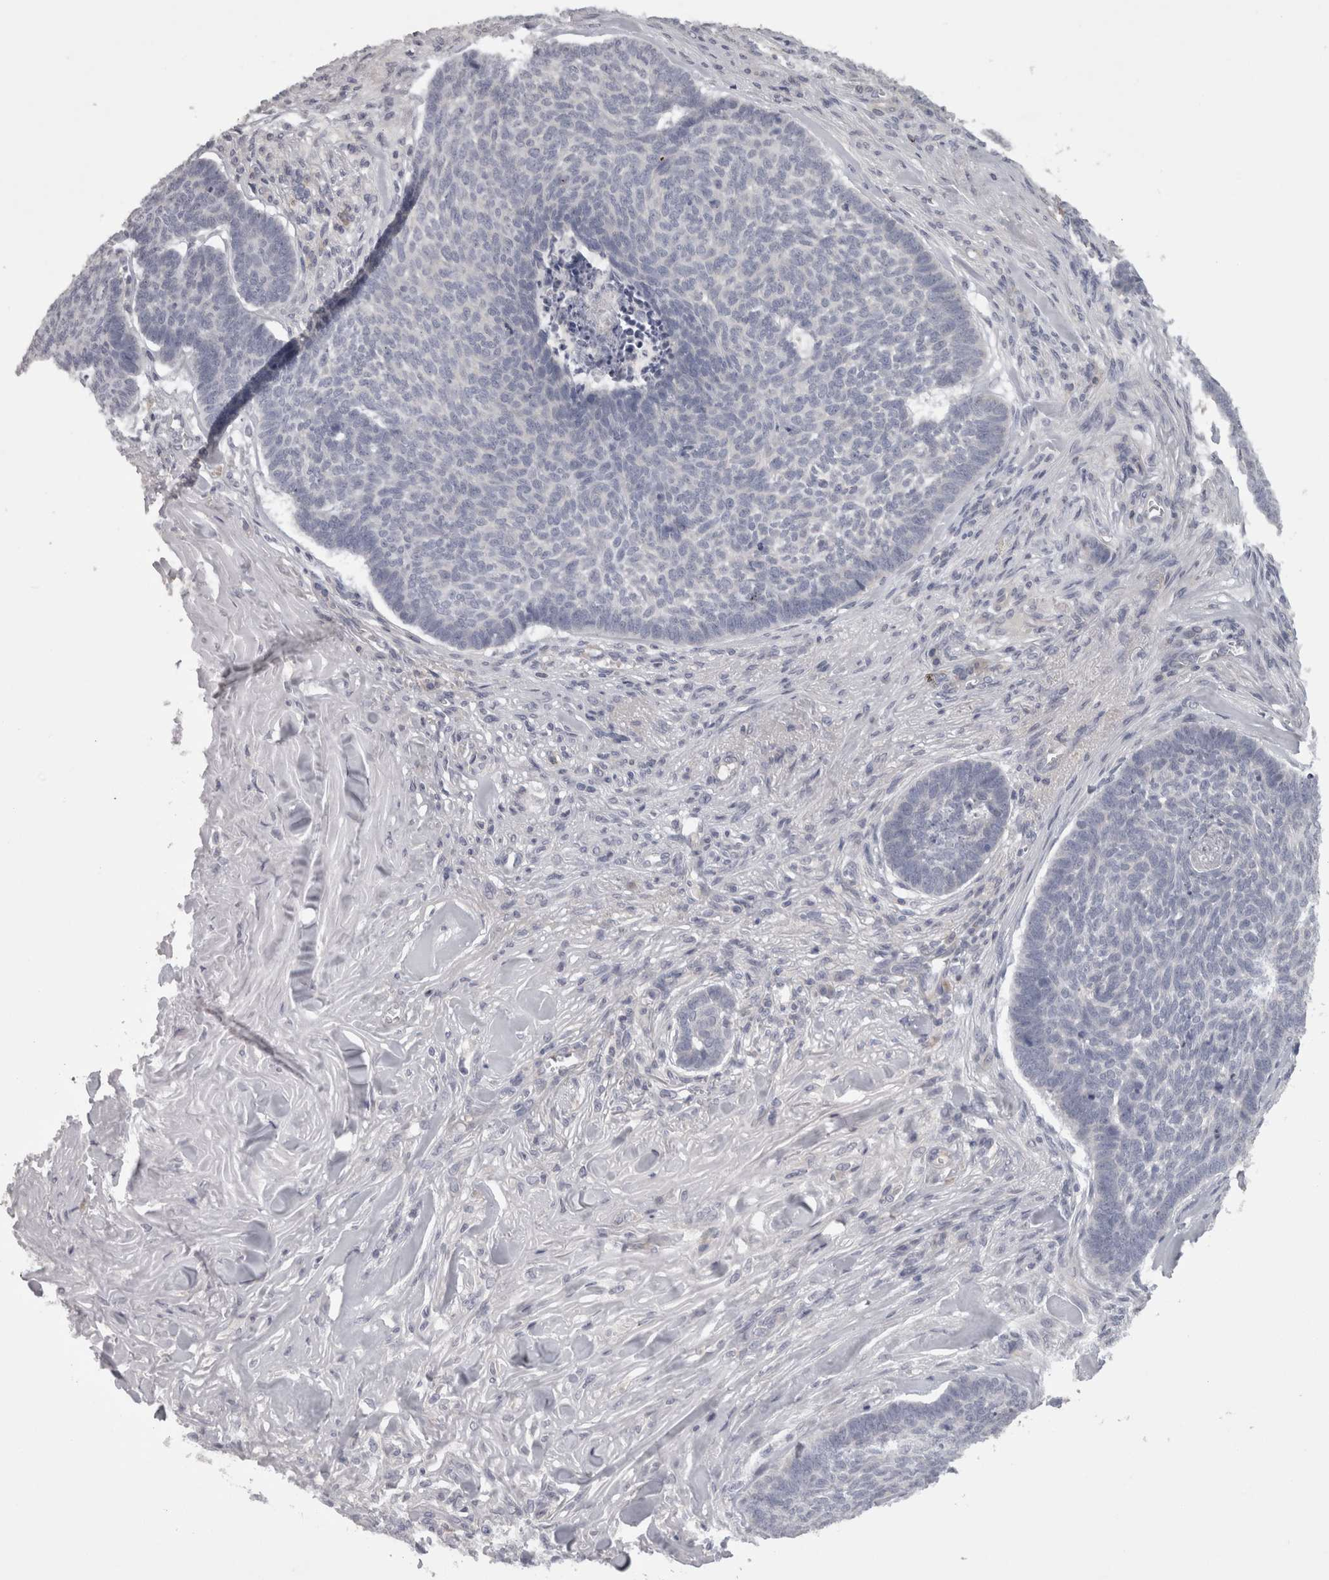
{"staining": {"intensity": "negative", "quantity": "none", "location": "none"}, "tissue": "skin cancer", "cell_type": "Tumor cells", "image_type": "cancer", "snomed": [{"axis": "morphology", "description": "Basal cell carcinoma"}, {"axis": "topography", "description": "Skin"}], "caption": "Basal cell carcinoma (skin) was stained to show a protein in brown. There is no significant positivity in tumor cells.", "gene": "PON3", "patient": {"sex": "male", "age": 84}}